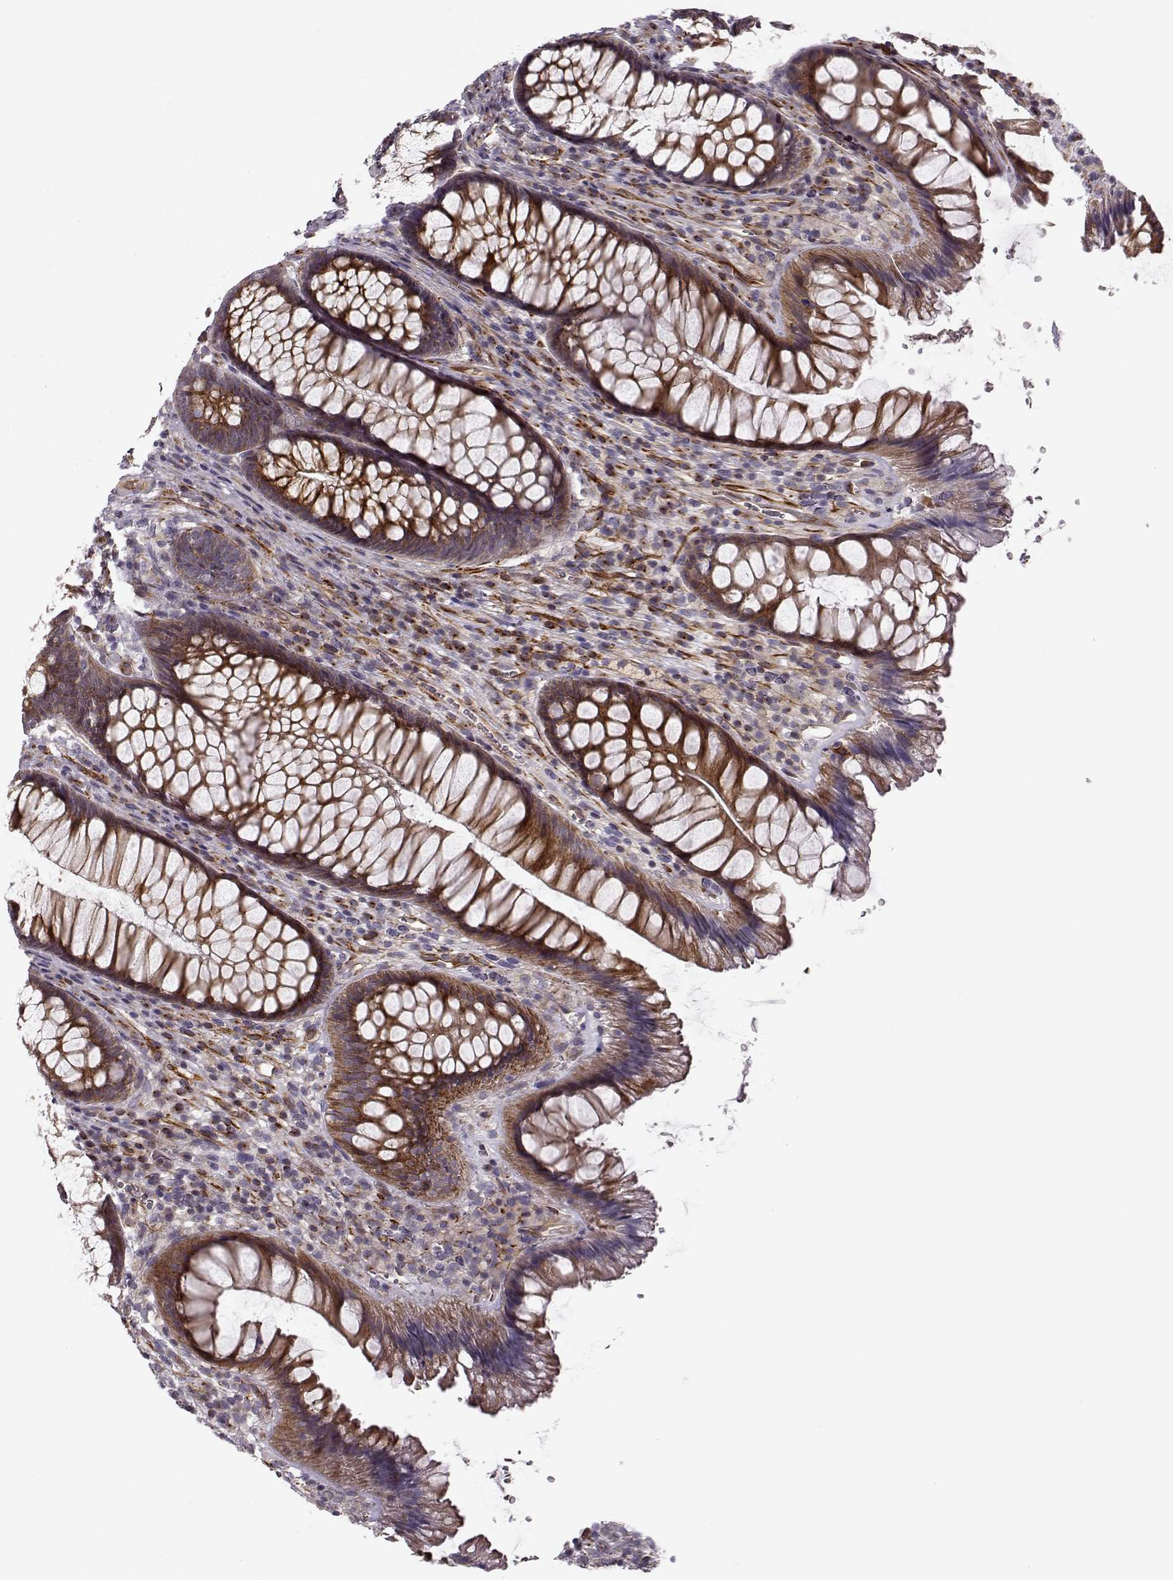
{"staining": {"intensity": "moderate", "quantity": ">75%", "location": "cytoplasmic/membranous"}, "tissue": "rectum", "cell_type": "Glandular cells", "image_type": "normal", "snomed": [{"axis": "morphology", "description": "Normal tissue, NOS"}, {"axis": "topography", "description": "Smooth muscle"}, {"axis": "topography", "description": "Rectum"}], "caption": "Brown immunohistochemical staining in normal rectum shows moderate cytoplasmic/membranous expression in approximately >75% of glandular cells. Immunohistochemistry (ihc) stains the protein in brown and the nuclei are stained blue.", "gene": "MTR", "patient": {"sex": "male", "age": 53}}